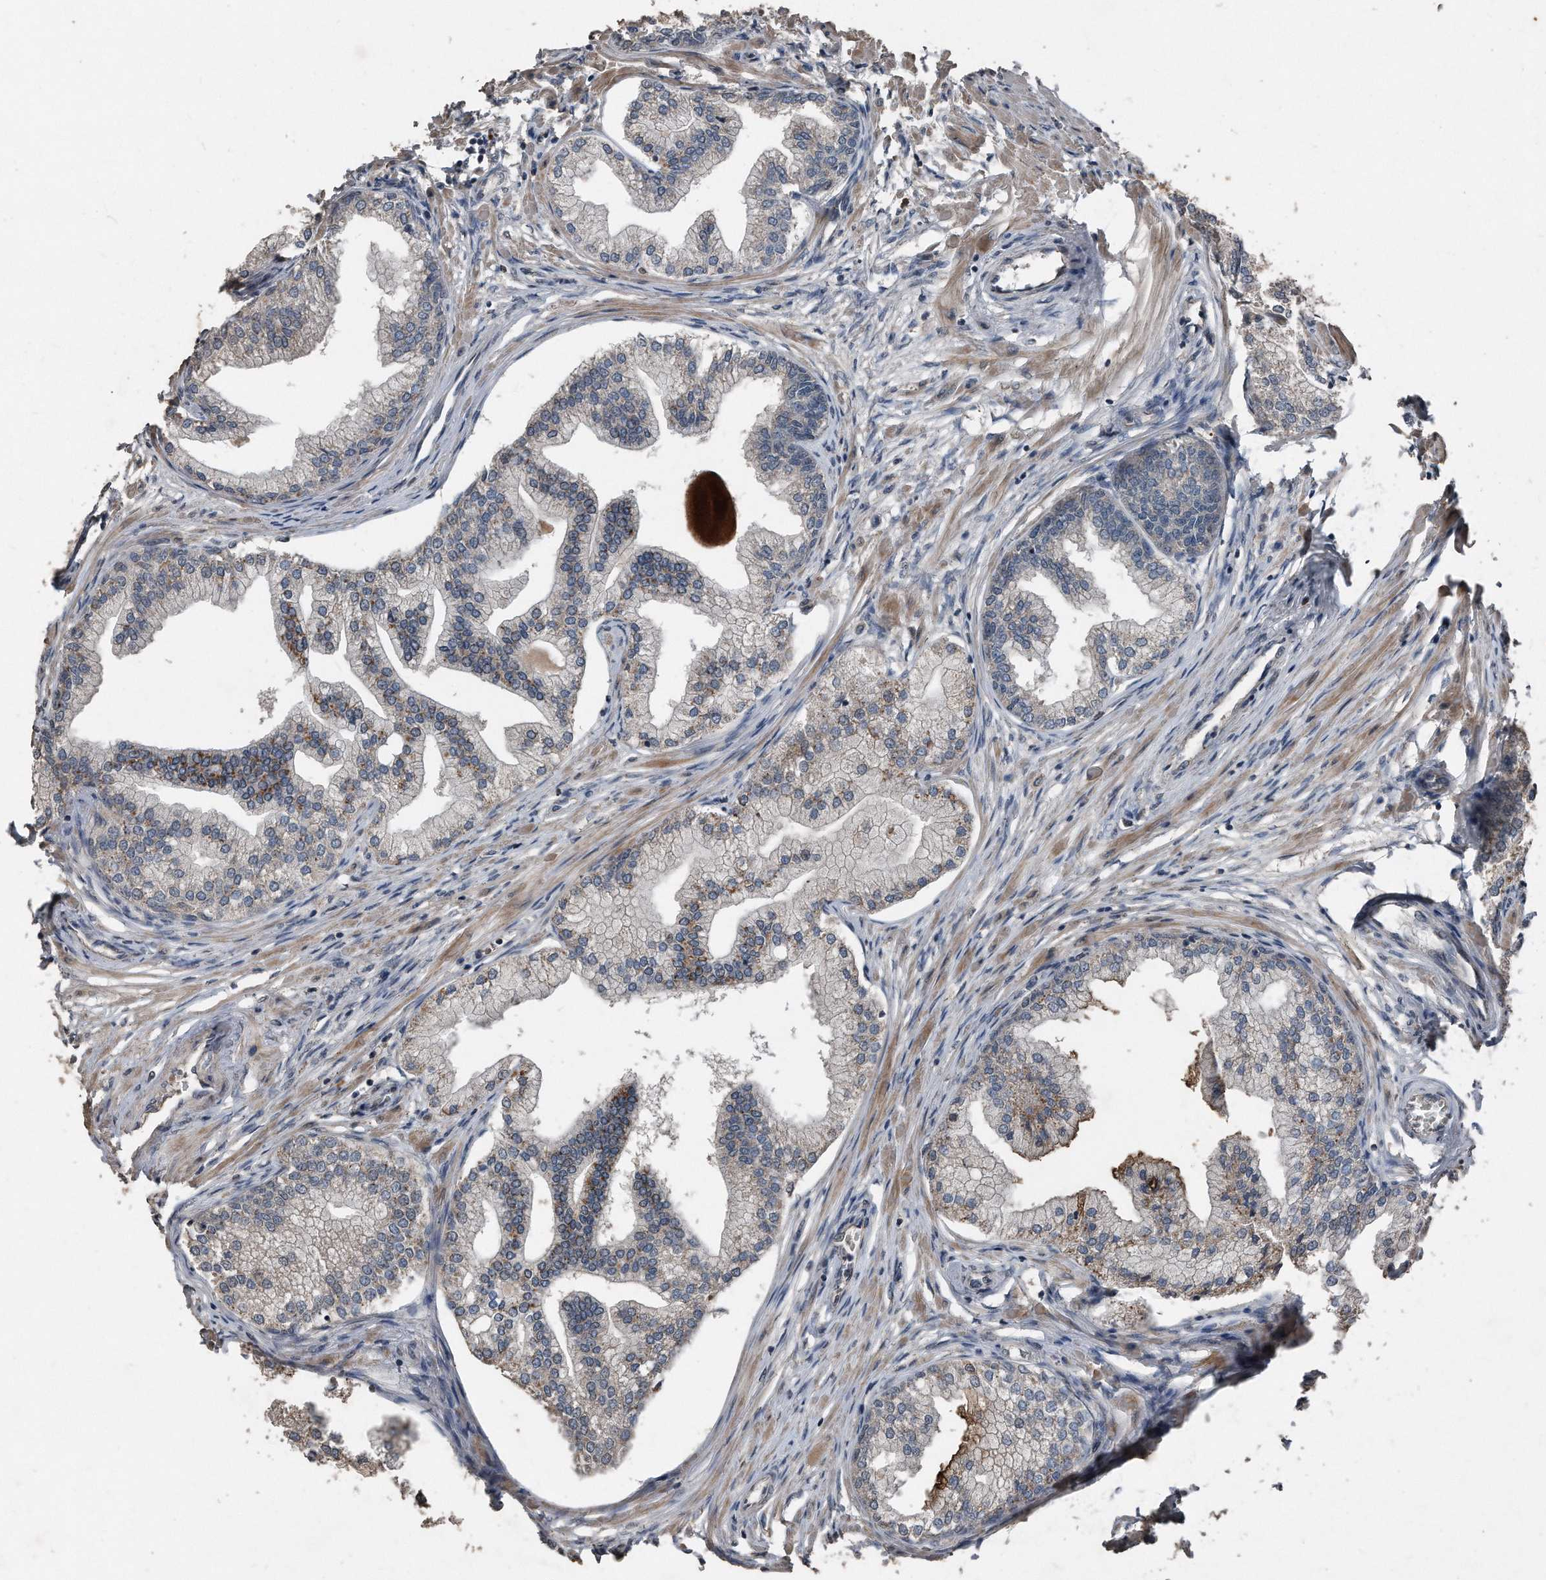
{"staining": {"intensity": "moderate", "quantity": "<25%", "location": "cytoplasmic/membranous"}, "tissue": "prostate", "cell_type": "Glandular cells", "image_type": "normal", "snomed": [{"axis": "morphology", "description": "Normal tissue, NOS"}, {"axis": "morphology", "description": "Urothelial carcinoma, Low grade"}, {"axis": "topography", "description": "Urinary bladder"}, {"axis": "topography", "description": "Prostate"}], "caption": "DAB immunohistochemical staining of normal prostate displays moderate cytoplasmic/membranous protein staining in about <25% of glandular cells.", "gene": "ANKRD10", "patient": {"sex": "male", "age": 60}}